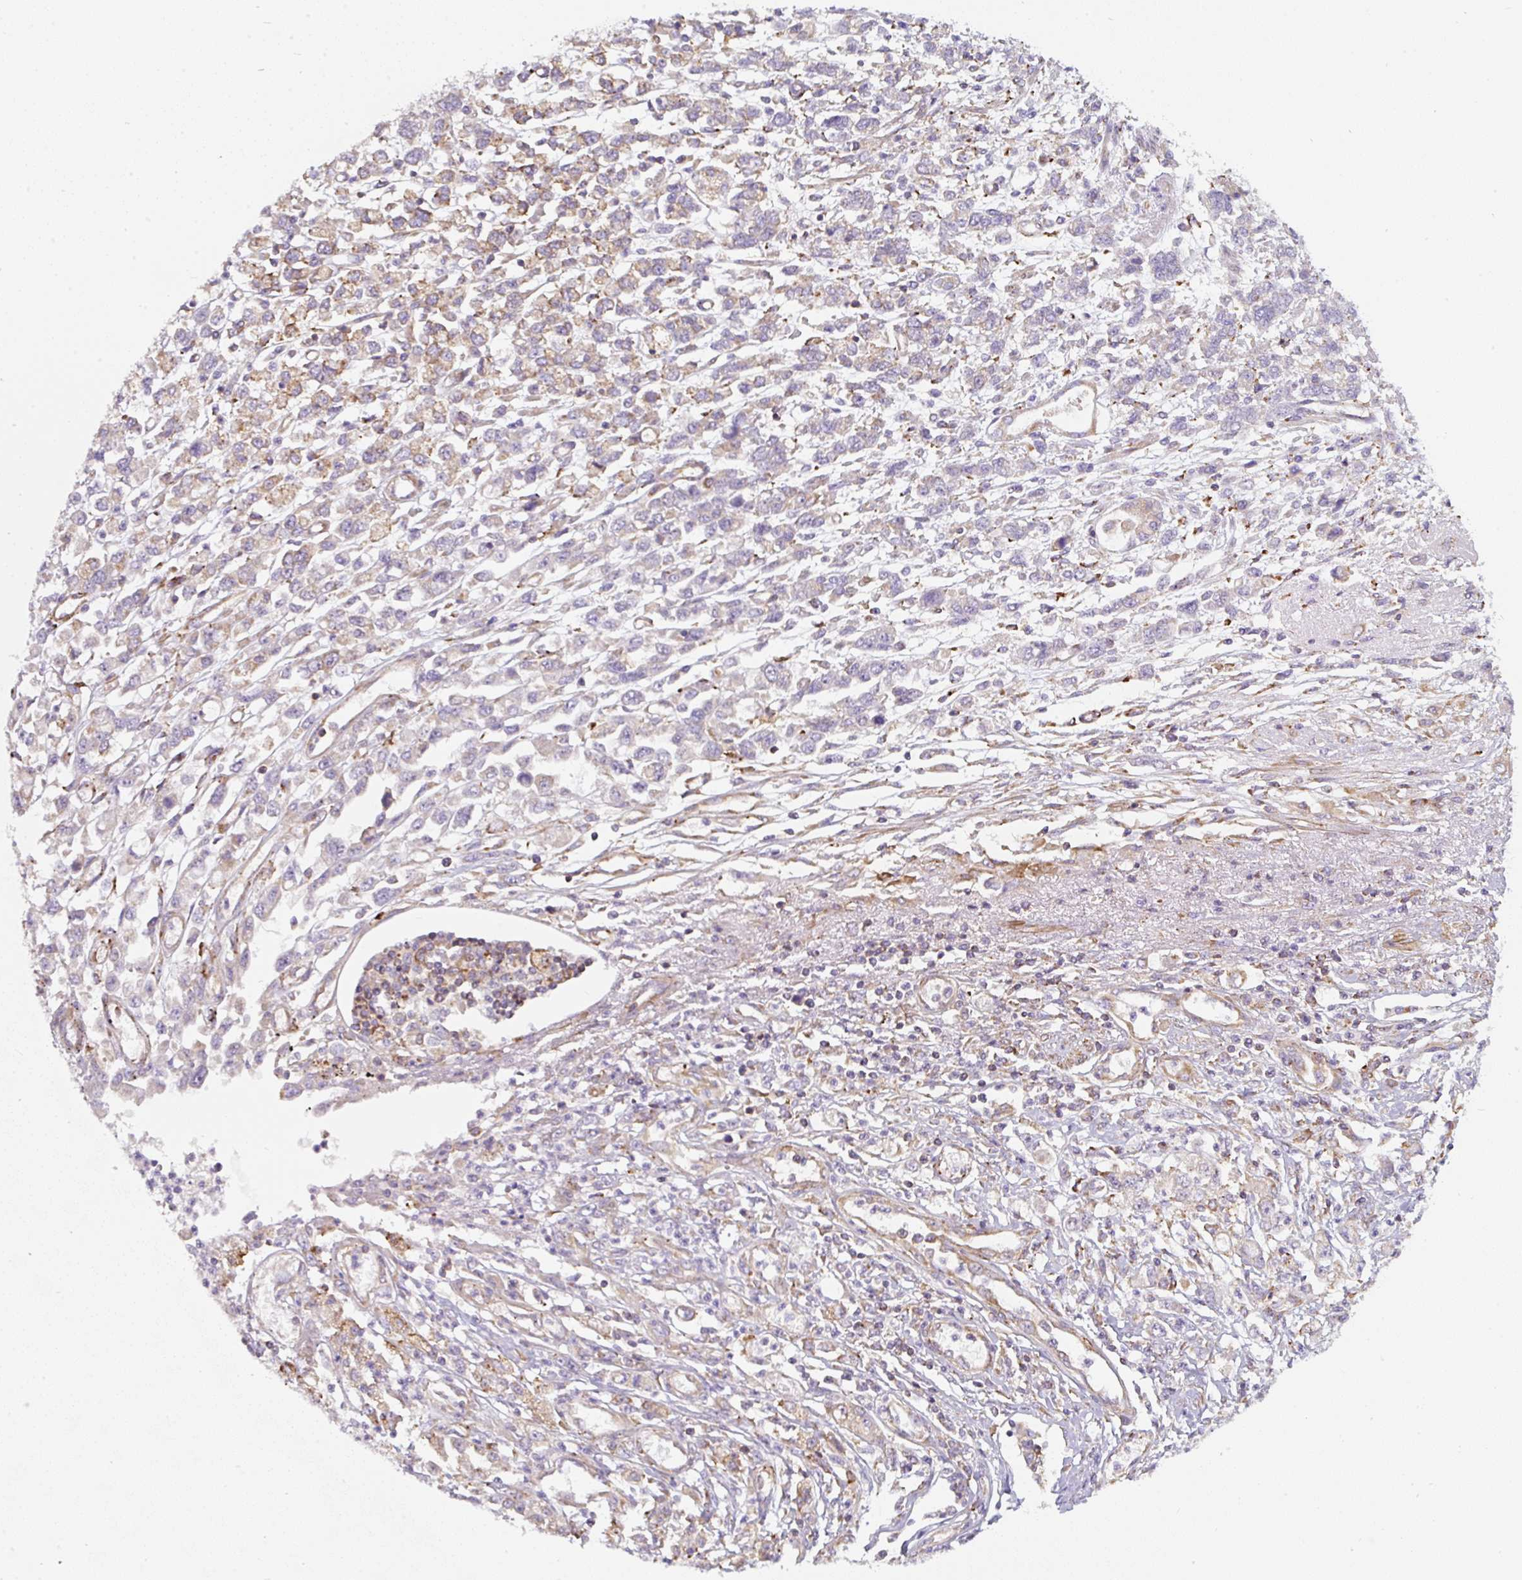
{"staining": {"intensity": "moderate", "quantity": "<25%", "location": "cytoplasmic/membranous"}, "tissue": "stomach cancer", "cell_type": "Tumor cells", "image_type": "cancer", "snomed": [{"axis": "morphology", "description": "Adenocarcinoma, NOS"}, {"axis": "topography", "description": "Stomach"}], "caption": "This image shows IHC staining of adenocarcinoma (stomach), with low moderate cytoplasmic/membranous expression in approximately <25% of tumor cells.", "gene": "ERAP2", "patient": {"sex": "female", "age": 76}}